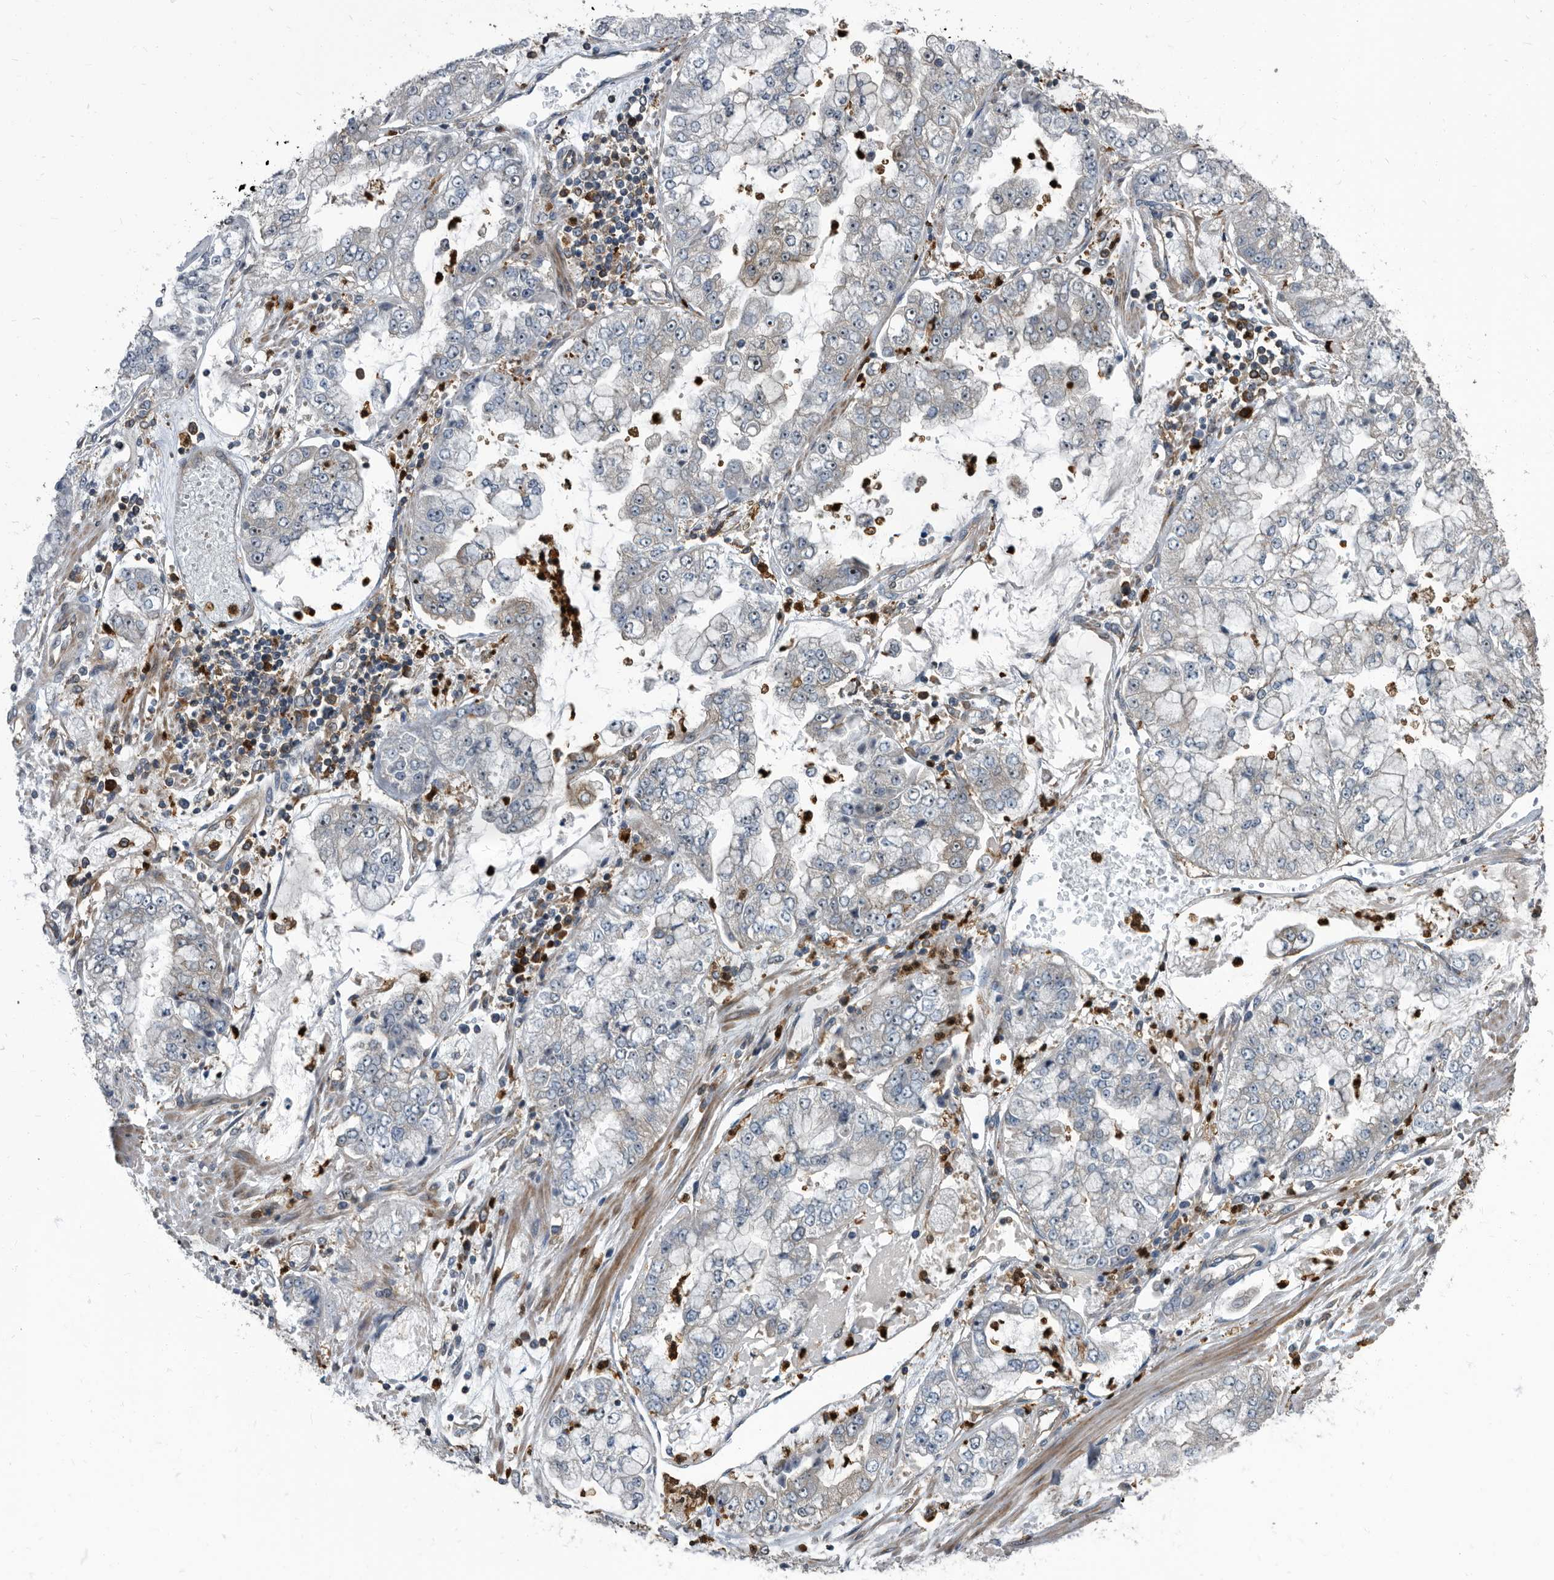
{"staining": {"intensity": "negative", "quantity": "none", "location": "none"}, "tissue": "stomach cancer", "cell_type": "Tumor cells", "image_type": "cancer", "snomed": [{"axis": "morphology", "description": "Adenocarcinoma, NOS"}, {"axis": "topography", "description": "Stomach"}], "caption": "This is an immunohistochemistry micrograph of human adenocarcinoma (stomach). There is no staining in tumor cells.", "gene": "CDV3", "patient": {"sex": "male", "age": 76}}